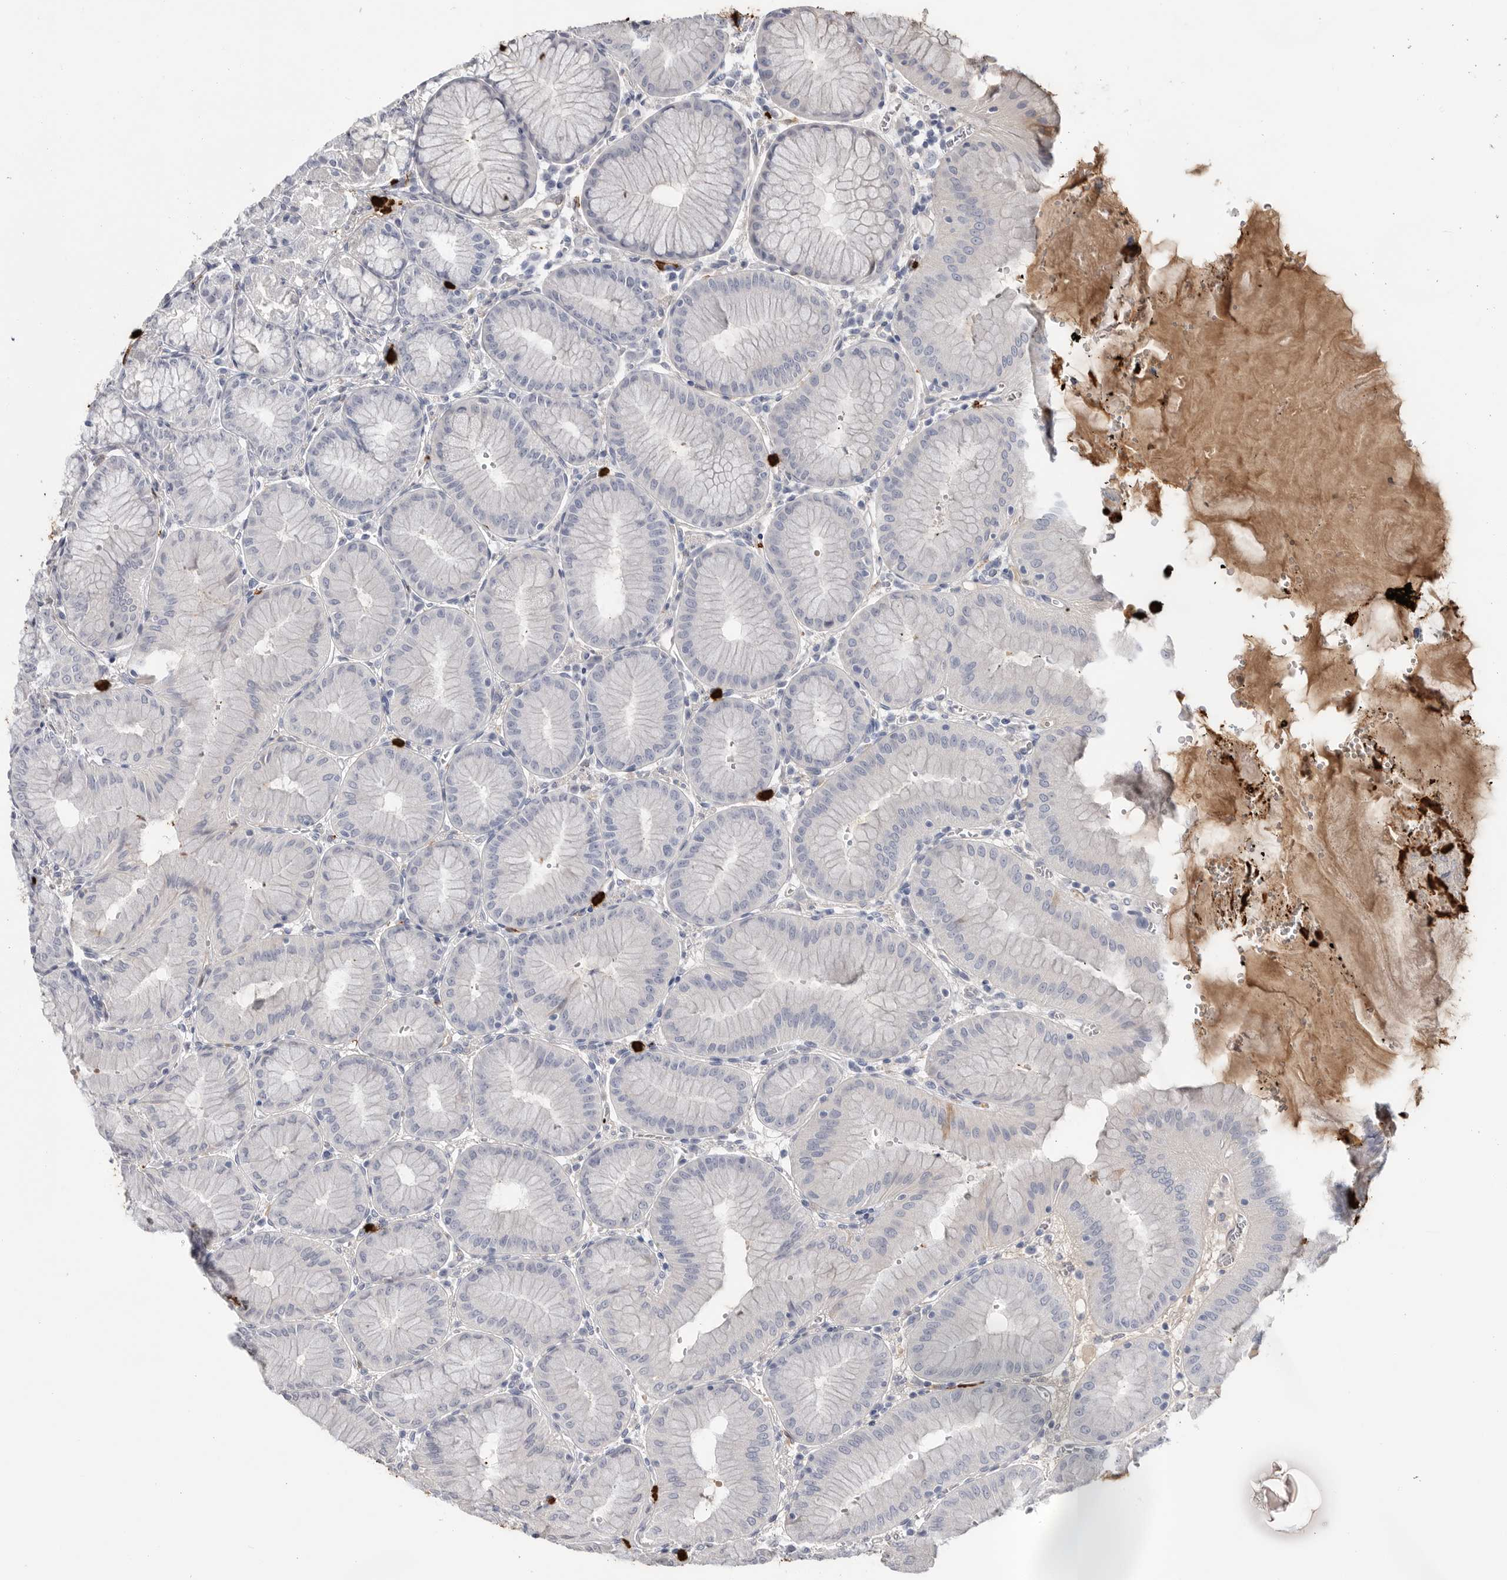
{"staining": {"intensity": "moderate", "quantity": "<25%", "location": "cytoplasmic/membranous"}, "tissue": "stomach", "cell_type": "Glandular cells", "image_type": "normal", "snomed": [{"axis": "morphology", "description": "Normal tissue, NOS"}, {"axis": "topography", "description": "Stomach, lower"}], "caption": "Immunohistochemical staining of normal human stomach exhibits moderate cytoplasmic/membranous protein expression in about <25% of glandular cells. (brown staining indicates protein expression, while blue staining denotes nuclei).", "gene": "CYB561D1", "patient": {"sex": "male", "age": 71}}